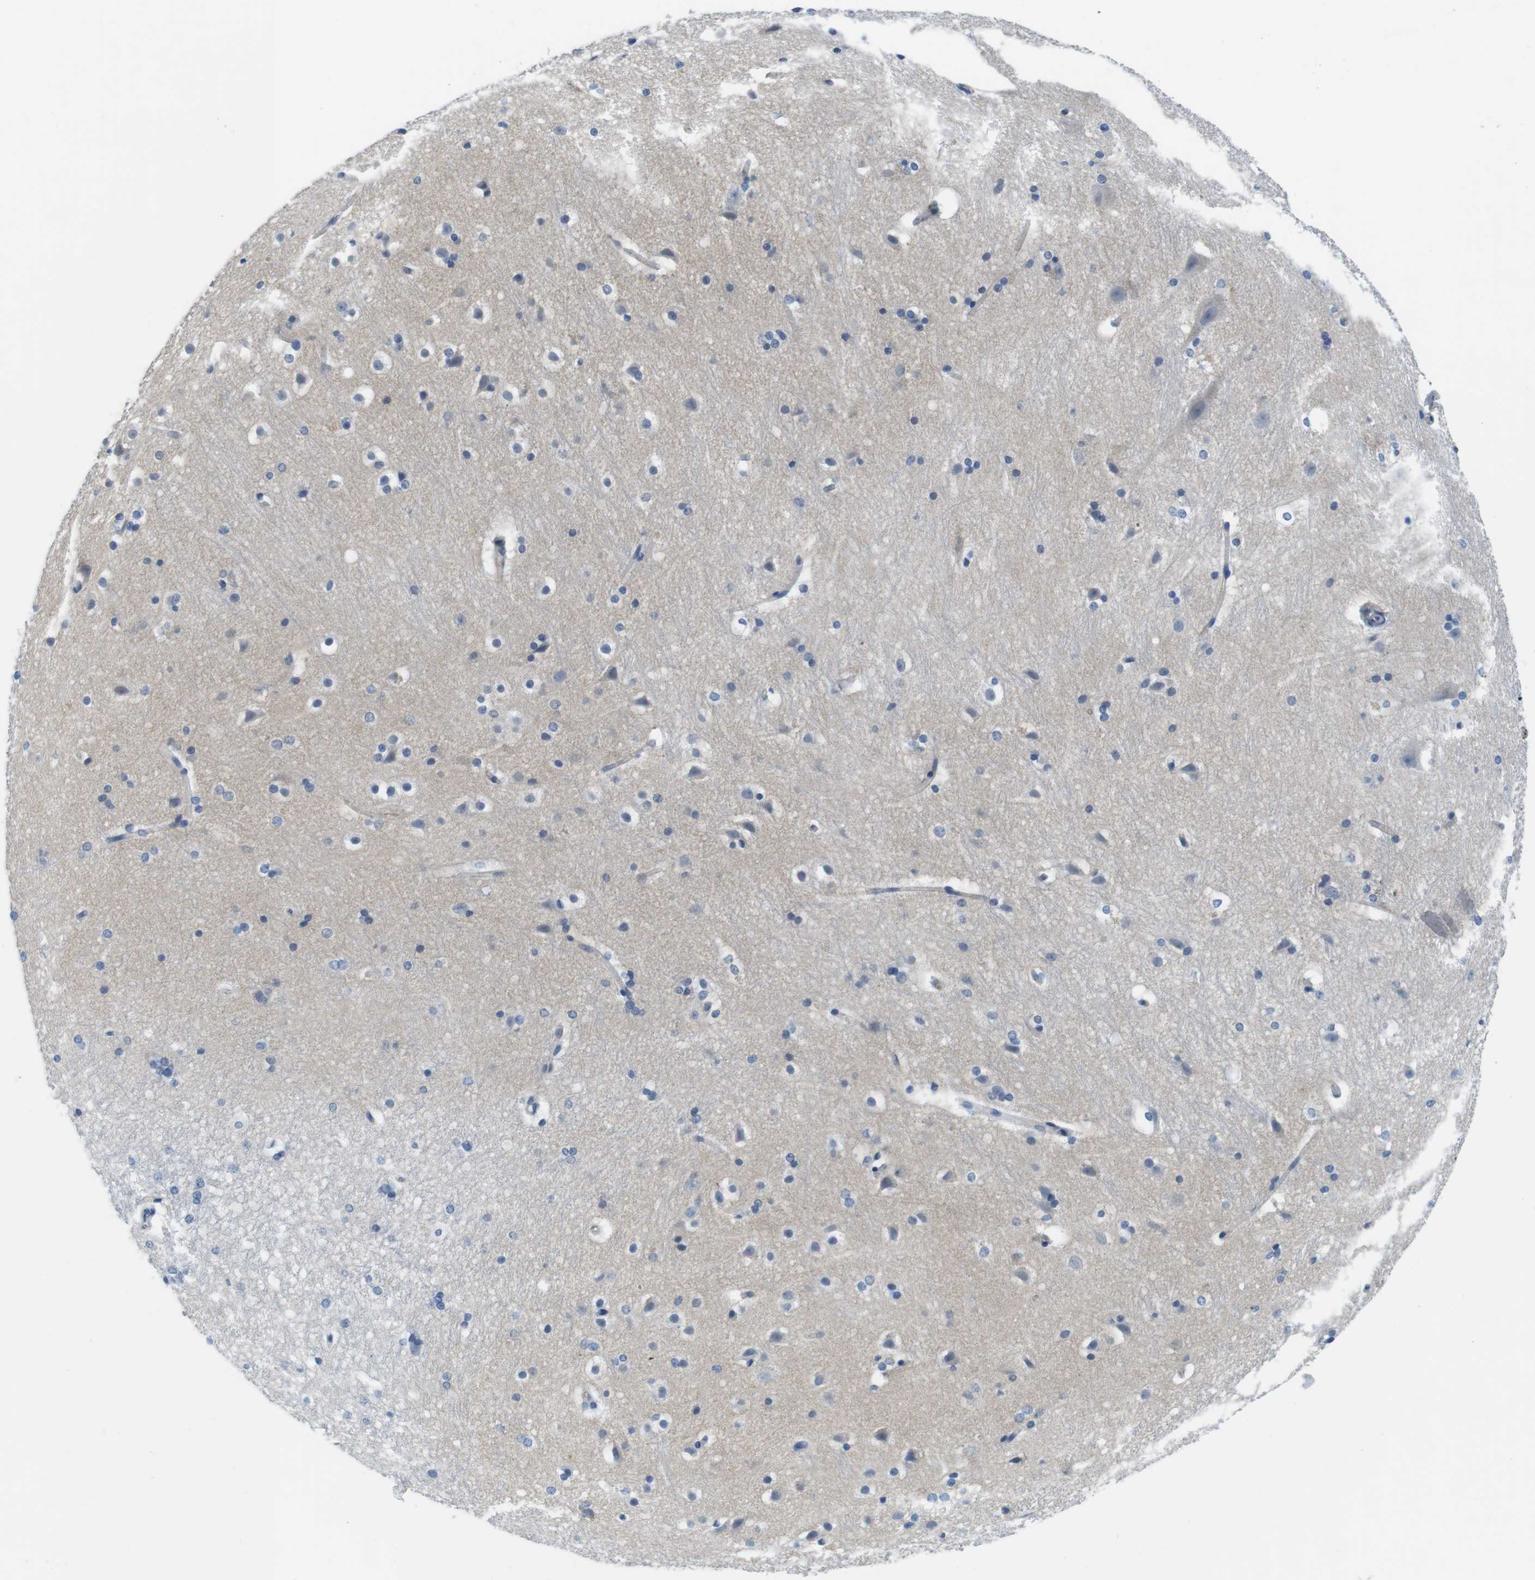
{"staining": {"intensity": "weak", "quantity": "<25%", "location": "cytoplasmic/membranous"}, "tissue": "hippocampus", "cell_type": "Glial cells", "image_type": "normal", "snomed": [{"axis": "morphology", "description": "Normal tissue, NOS"}, {"axis": "topography", "description": "Hippocampus"}], "caption": "Immunohistochemistry (IHC) of benign hippocampus displays no positivity in glial cells. (Stains: DAB (3,3'-diaminobenzidine) IHC with hematoxylin counter stain, Microscopy: brightfield microscopy at high magnification).", "gene": "SLC6A6", "patient": {"sex": "female", "age": 19}}